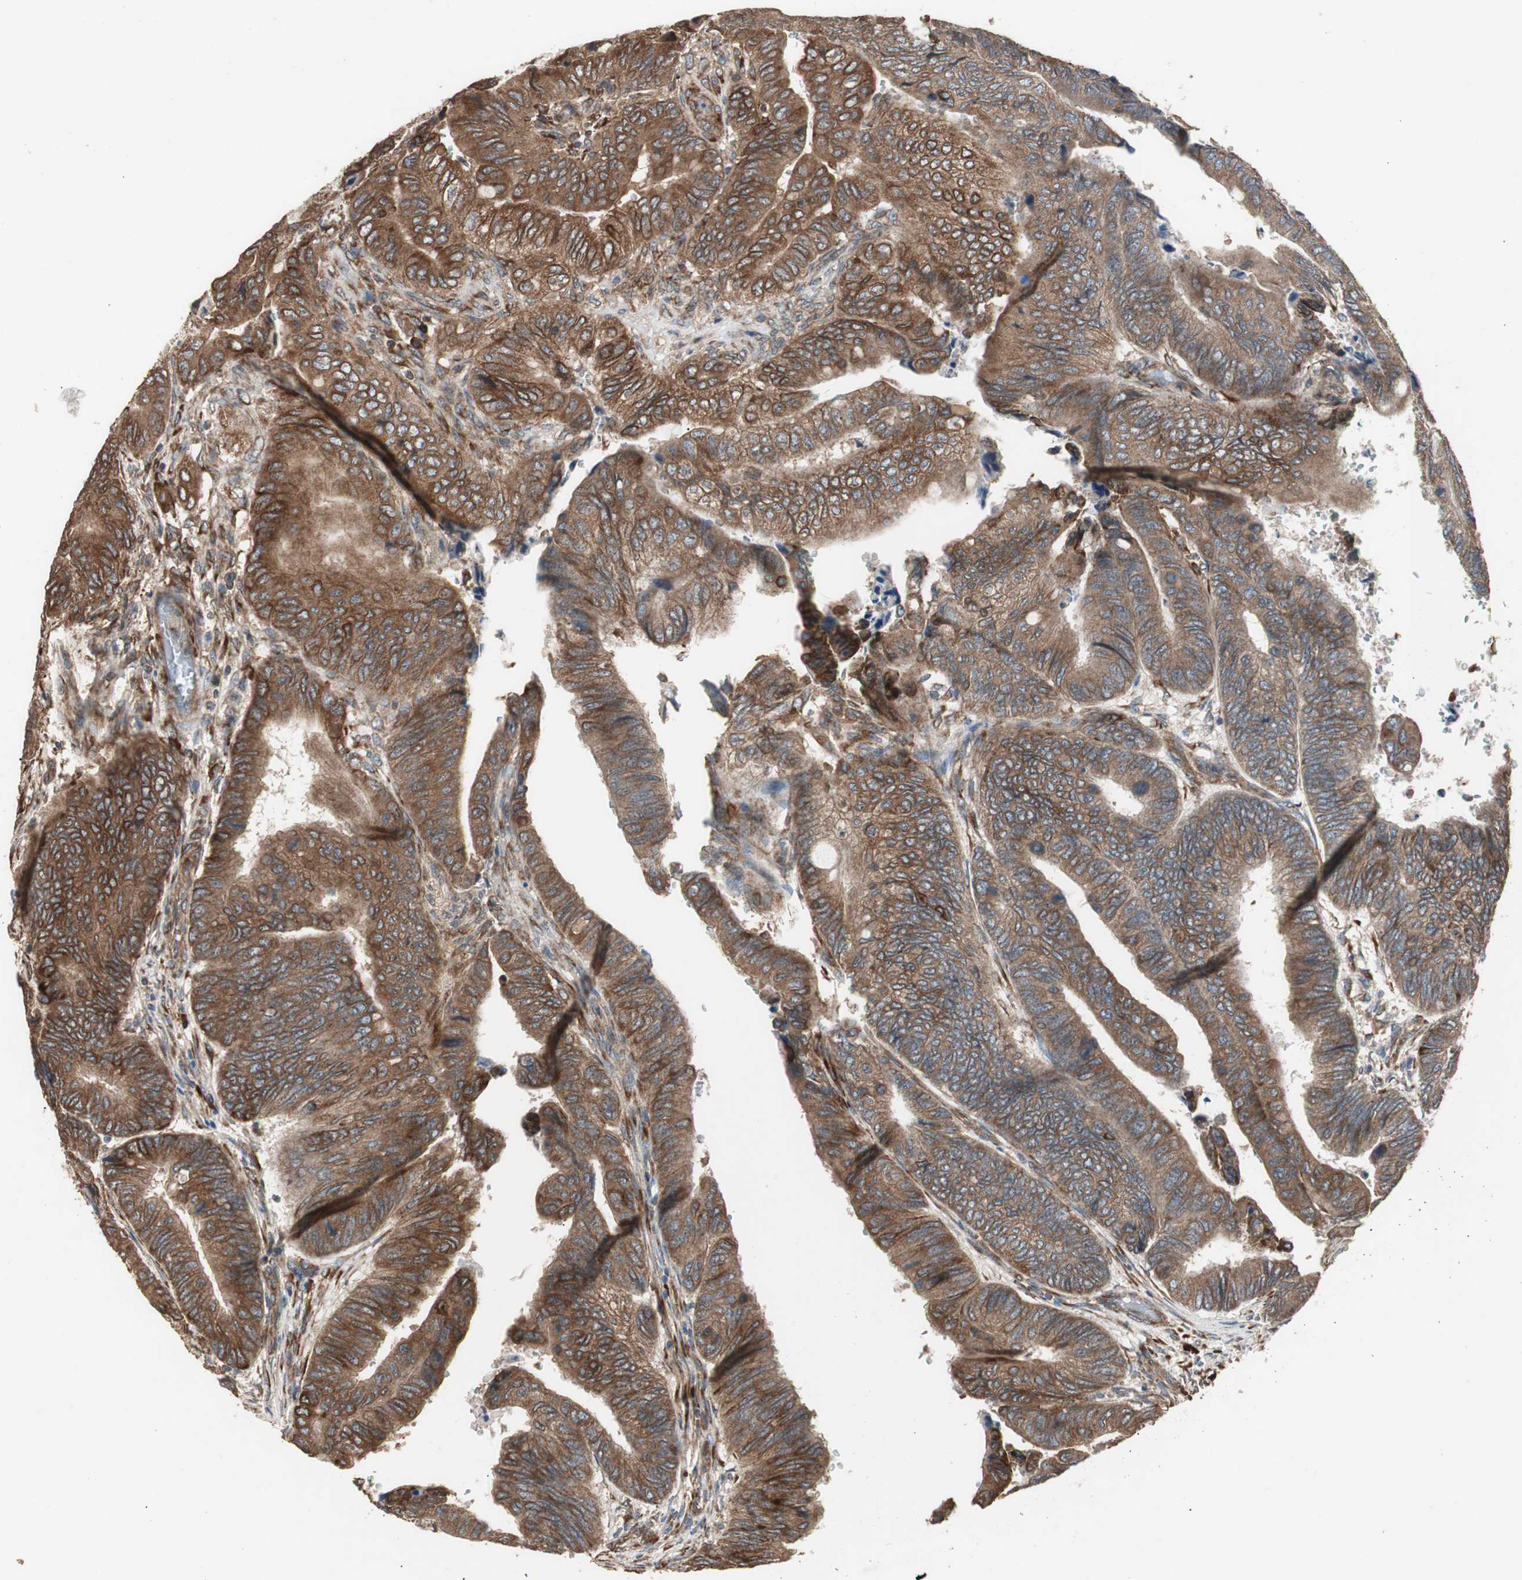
{"staining": {"intensity": "strong", "quantity": ">75%", "location": "cytoplasmic/membranous"}, "tissue": "colorectal cancer", "cell_type": "Tumor cells", "image_type": "cancer", "snomed": [{"axis": "morphology", "description": "Normal tissue, NOS"}, {"axis": "morphology", "description": "Adenocarcinoma, NOS"}, {"axis": "topography", "description": "Rectum"}, {"axis": "topography", "description": "Peripheral nerve tissue"}], "caption": "Brown immunohistochemical staining in adenocarcinoma (colorectal) displays strong cytoplasmic/membranous expression in about >75% of tumor cells. Nuclei are stained in blue.", "gene": "LZTS1", "patient": {"sex": "male", "age": 92}}